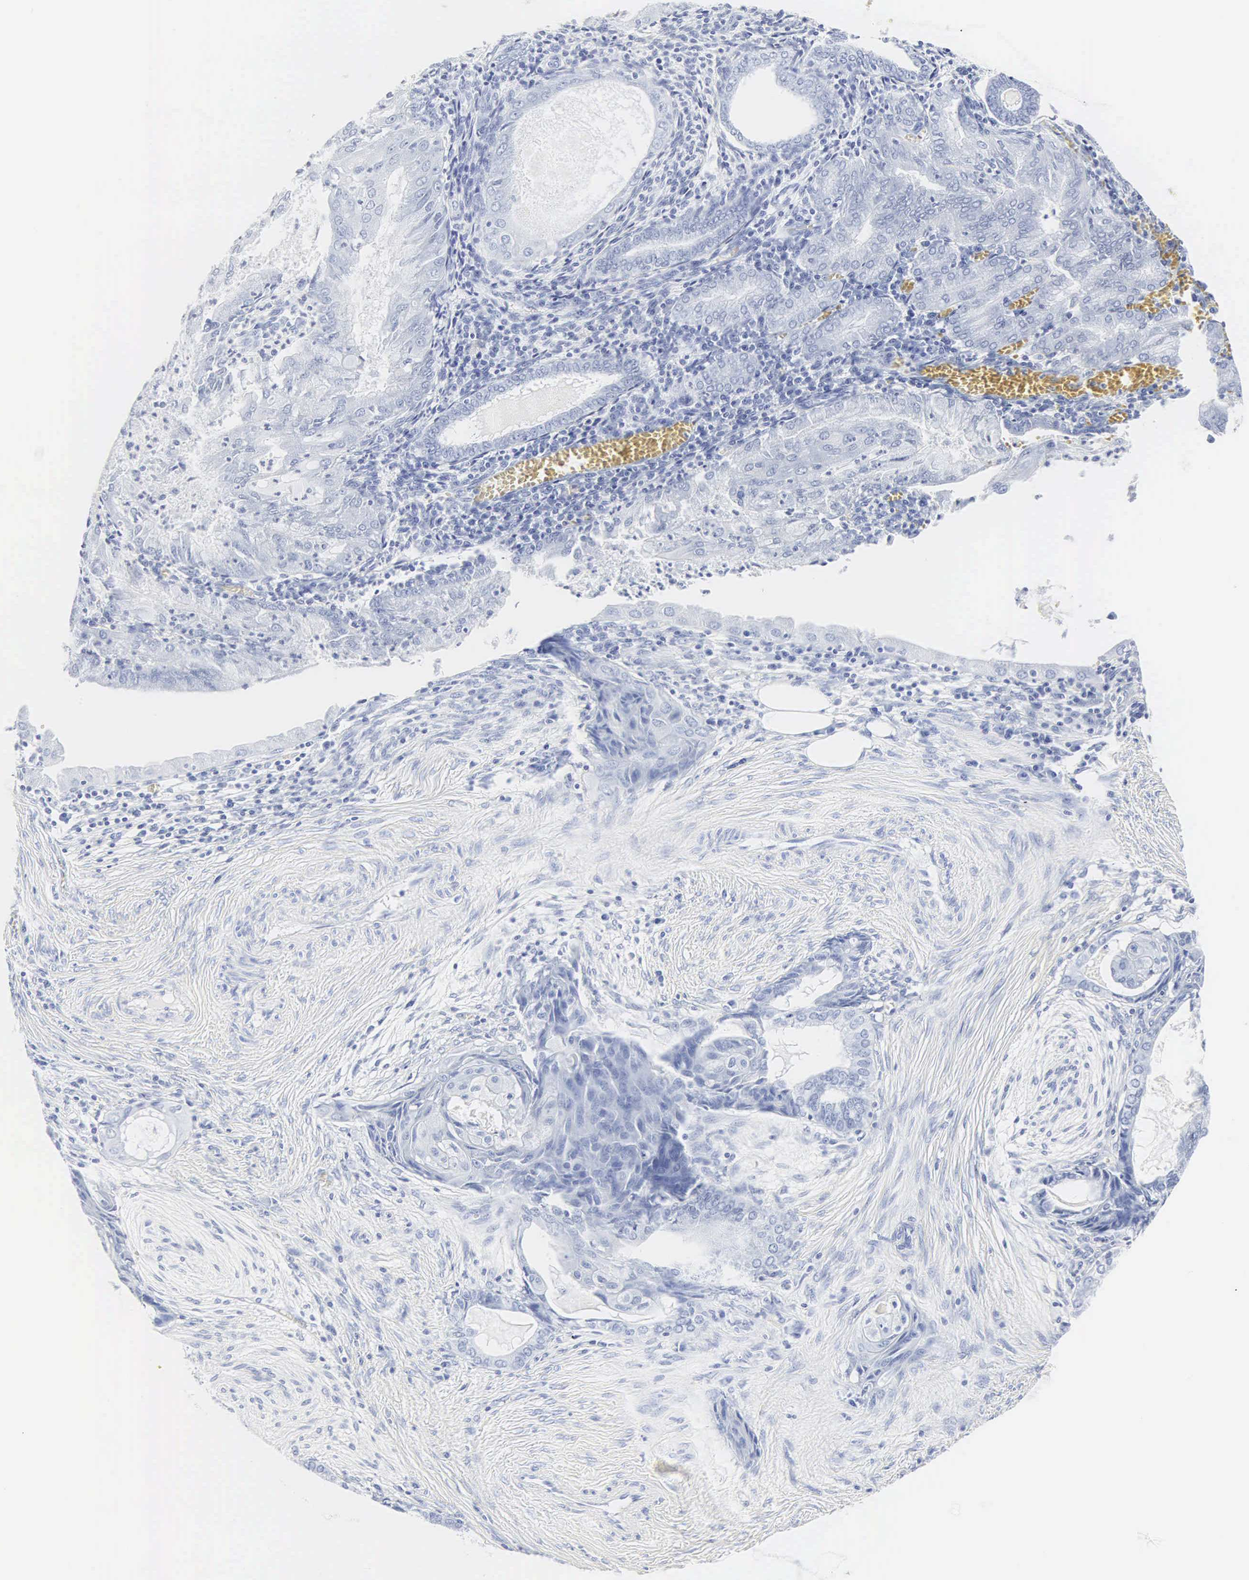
{"staining": {"intensity": "negative", "quantity": "none", "location": "none"}, "tissue": "endometrial cancer", "cell_type": "Tumor cells", "image_type": "cancer", "snomed": [{"axis": "morphology", "description": "Adenocarcinoma, NOS"}, {"axis": "topography", "description": "Endometrium"}], "caption": "The immunohistochemistry (IHC) image has no significant positivity in tumor cells of adenocarcinoma (endometrial) tissue. (DAB (3,3'-diaminobenzidine) immunohistochemistry with hematoxylin counter stain).", "gene": "INS", "patient": {"sex": "female", "age": 79}}